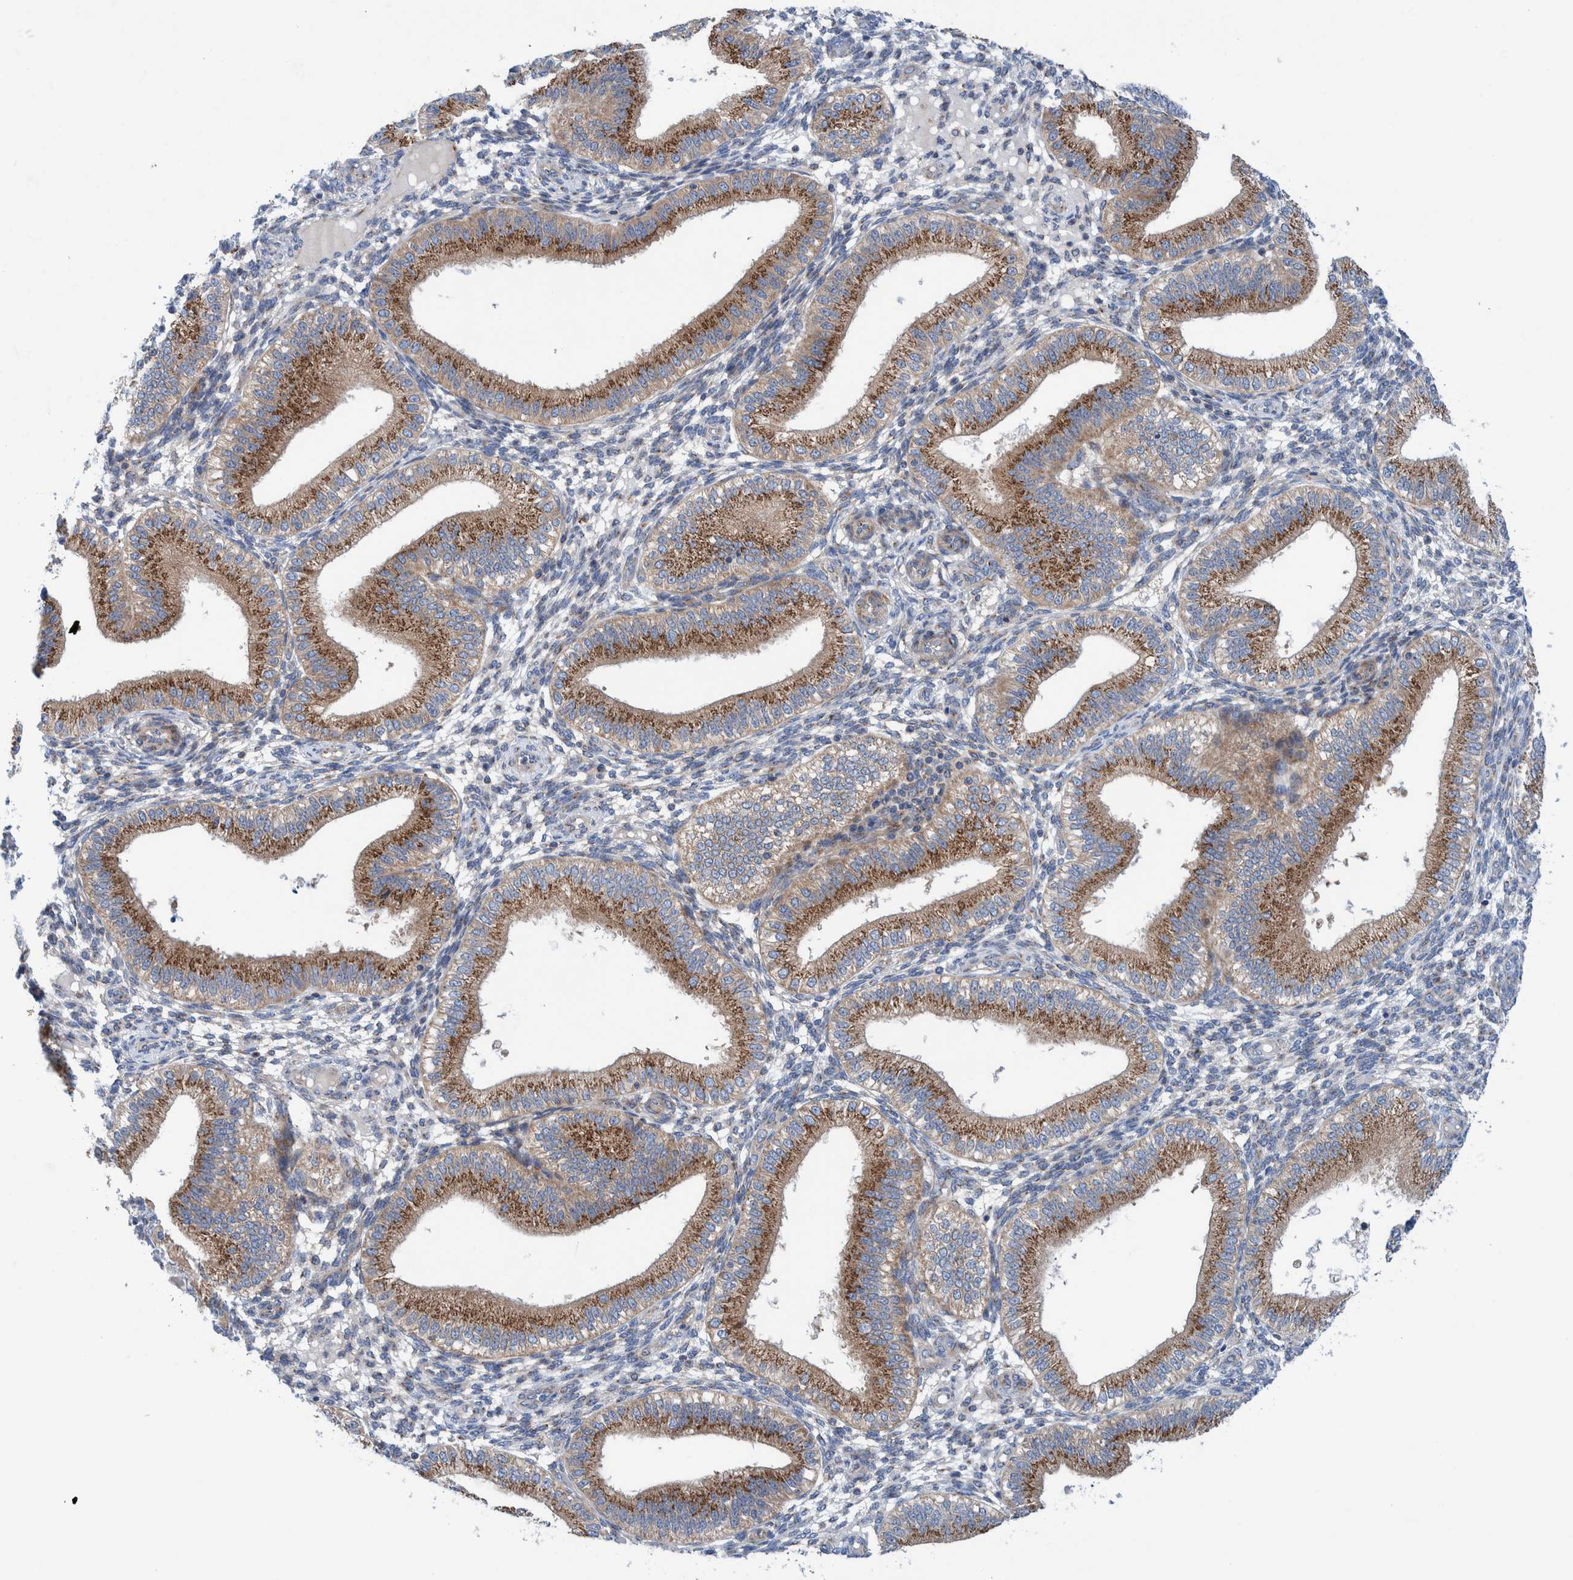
{"staining": {"intensity": "weak", "quantity": "<25%", "location": "cytoplasmic/membranous"}, "tissue": "endometrium", "cell_type": "Cells in endometrial stroma", "image_type": "normal", "snomed": [{"axis": "morphology", "description": "Normal tissue, NOS"}, {"axis": "topography", "description": "Endometrium"}], "caption": "High power microscopy photomicrograph of an immunohistochemistry micrograph of normal endometrium, revealing no significant expression in cells in endometrial stroma. The staining is performed using DAB brown chromogen with nuclei counter-stained in using hematoxylin.", "gene": "TRIM58", "patient": {"sex": "female", "age": 39}}